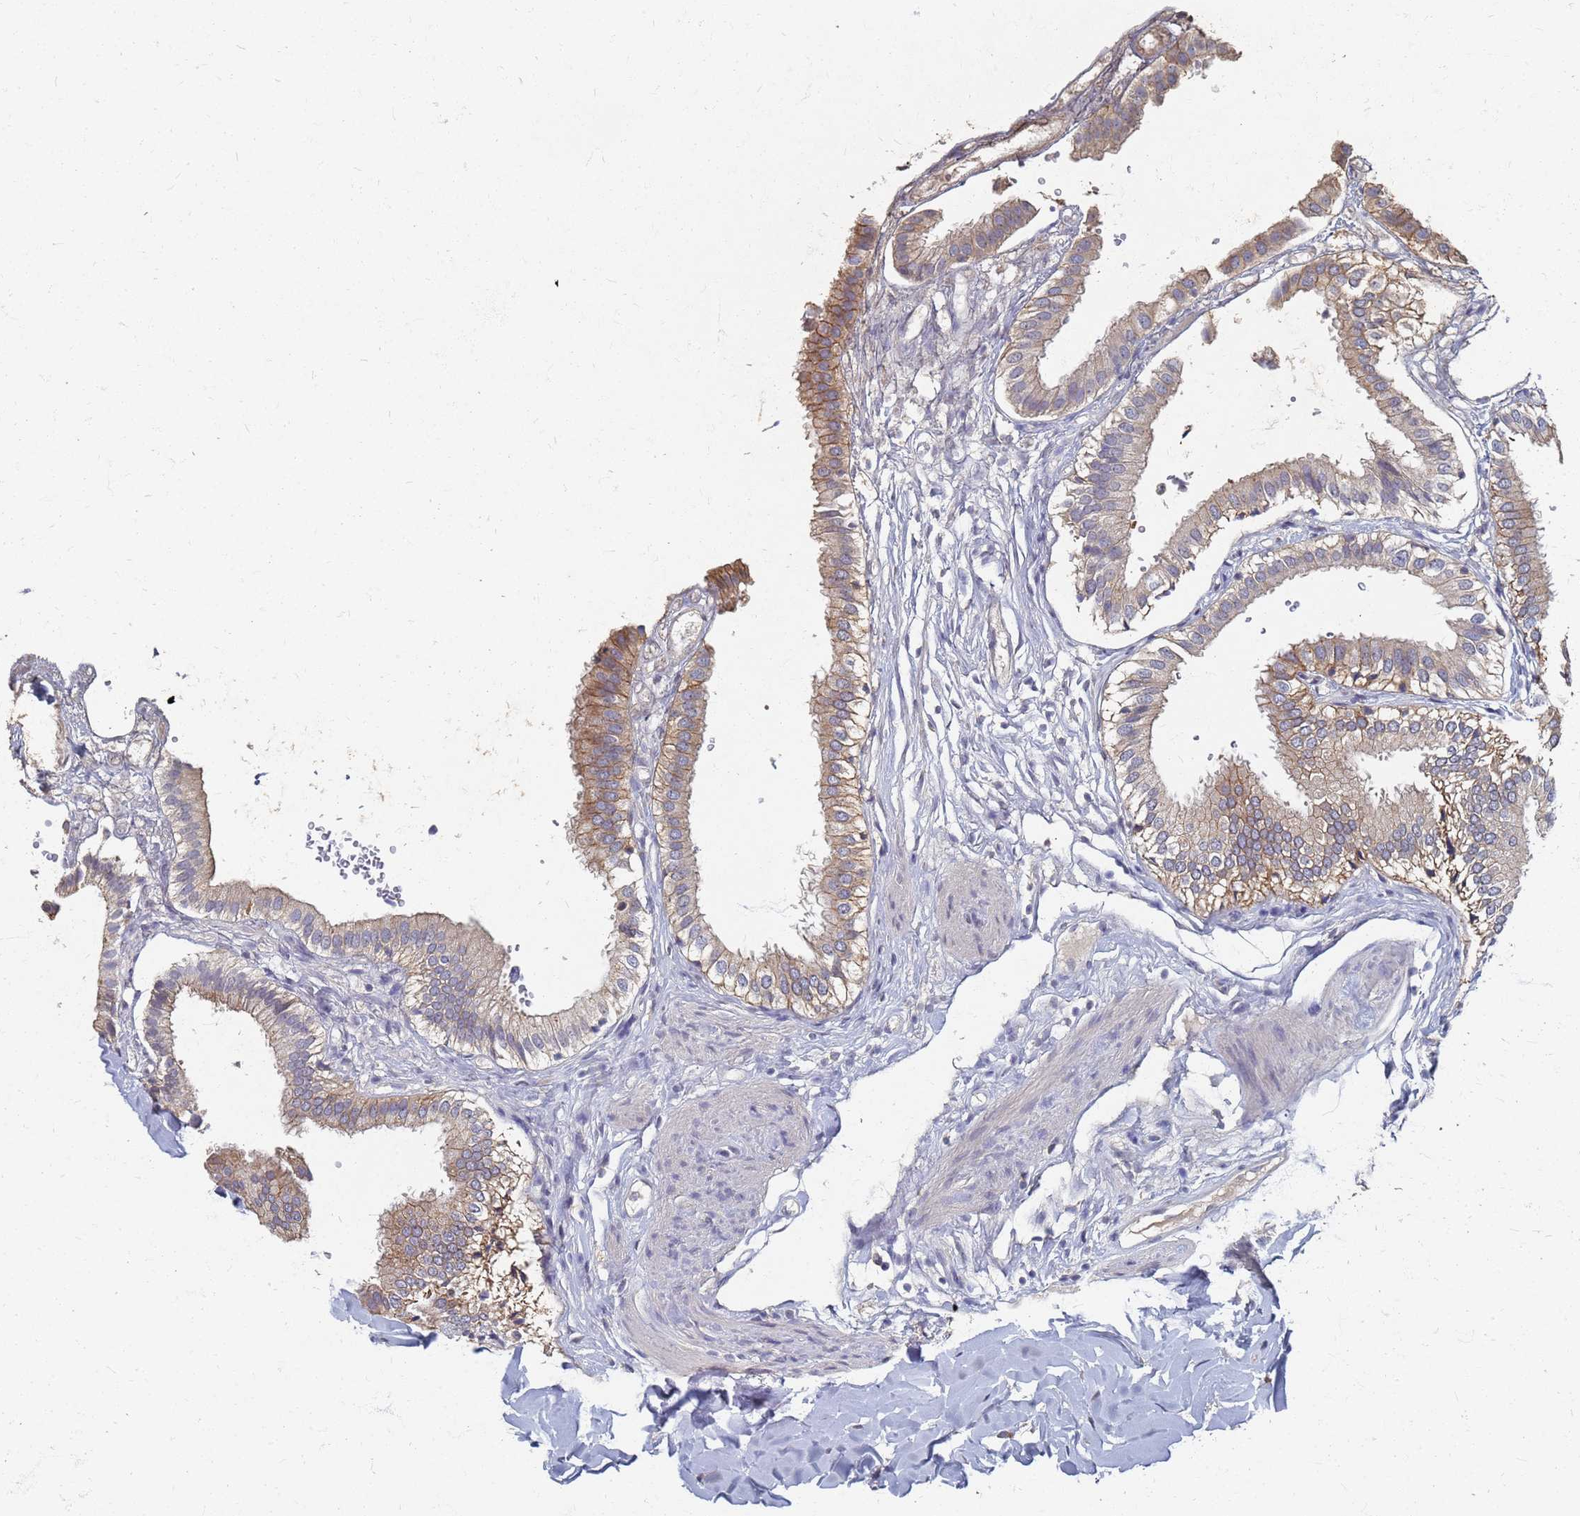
{"staining": {"intensity": "moderate", "quantity": "25%-75%", "location": "cytoplasmic/membranous"}, "tissue": "gallbladder", "cell_type": "Glandular cells", "image_type": "normal", "snomed": [{"axis": "morphology", "description": "Normal tissue, NOS"}, {"axis": "topography", "description": "Gallbladder"}], "caption": "Immunohistochemical staining of benign human gallbladder shows moderate cytoplasmic/membranous protein expression in about 25%-75% of glandular cells. (IHC, brightfield microscopy, high magnification).", "gene": "KRCC1", "patient": {"sex": "female", "age": 61}}